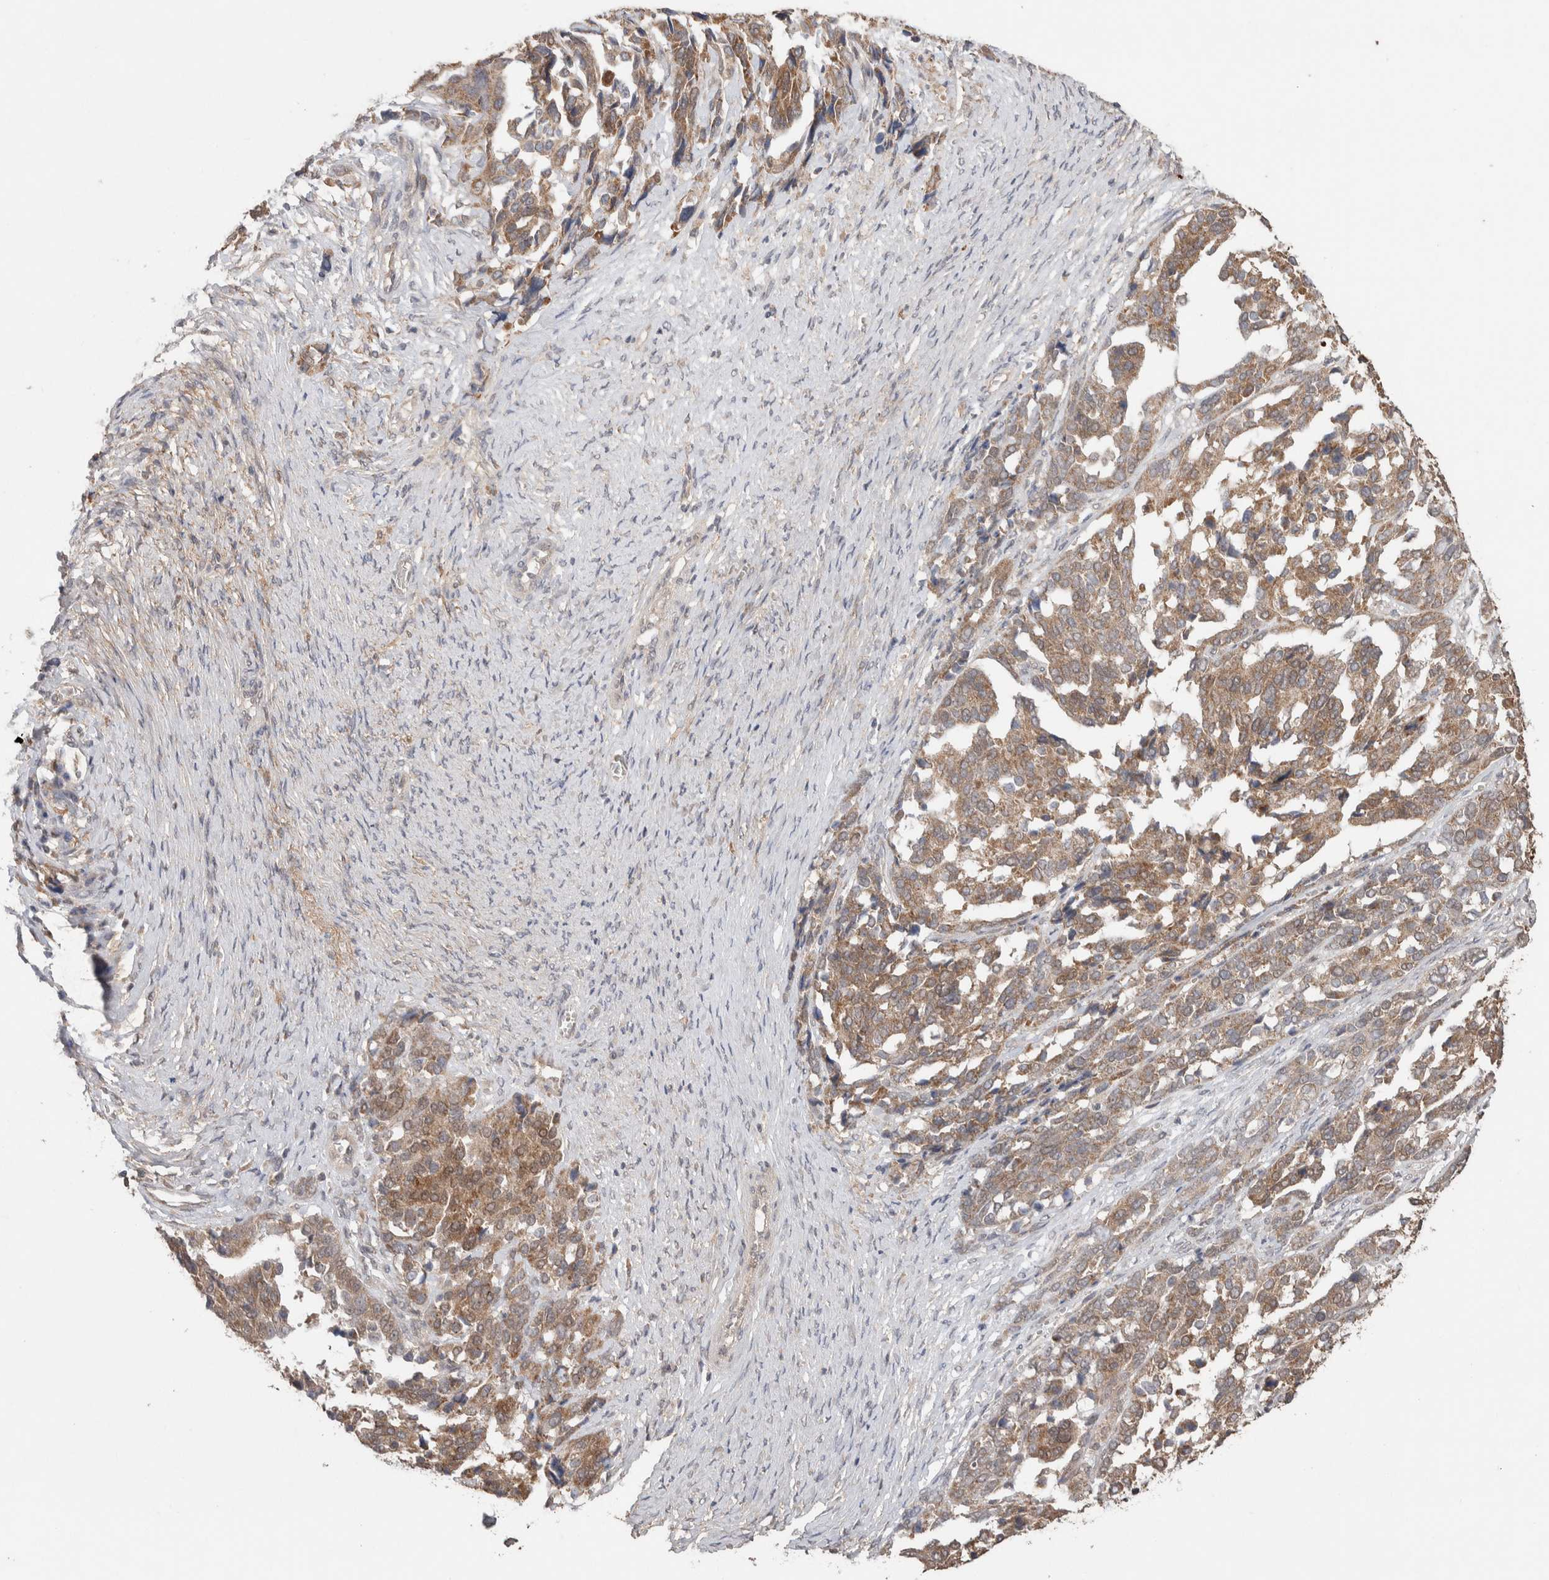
{"staining": {"intensity": "weak", "quantity": ">75%", "location": "cytoplasmic/membranous"}, "tissue": "ovarian cancer", "cell_type": "Tumor cells", "image_type": "cancer", "snomed": [{"axis": "morphology", "description": "Cystadenocarcinoma, serous, NOS"}, {"axis": "topography", "description": "Ovary"}], "caption": "A high-resolution photomicrograph shows immunohistochemistry (IHC) staining of ovarian serous cystadenocarcinoma, which demonstrates weak cytoplasmic/membranous staining in approximately >75% of tumor cells.", "gene": "KCNJ5", "patient": {"sex": "female", "age": 44}}